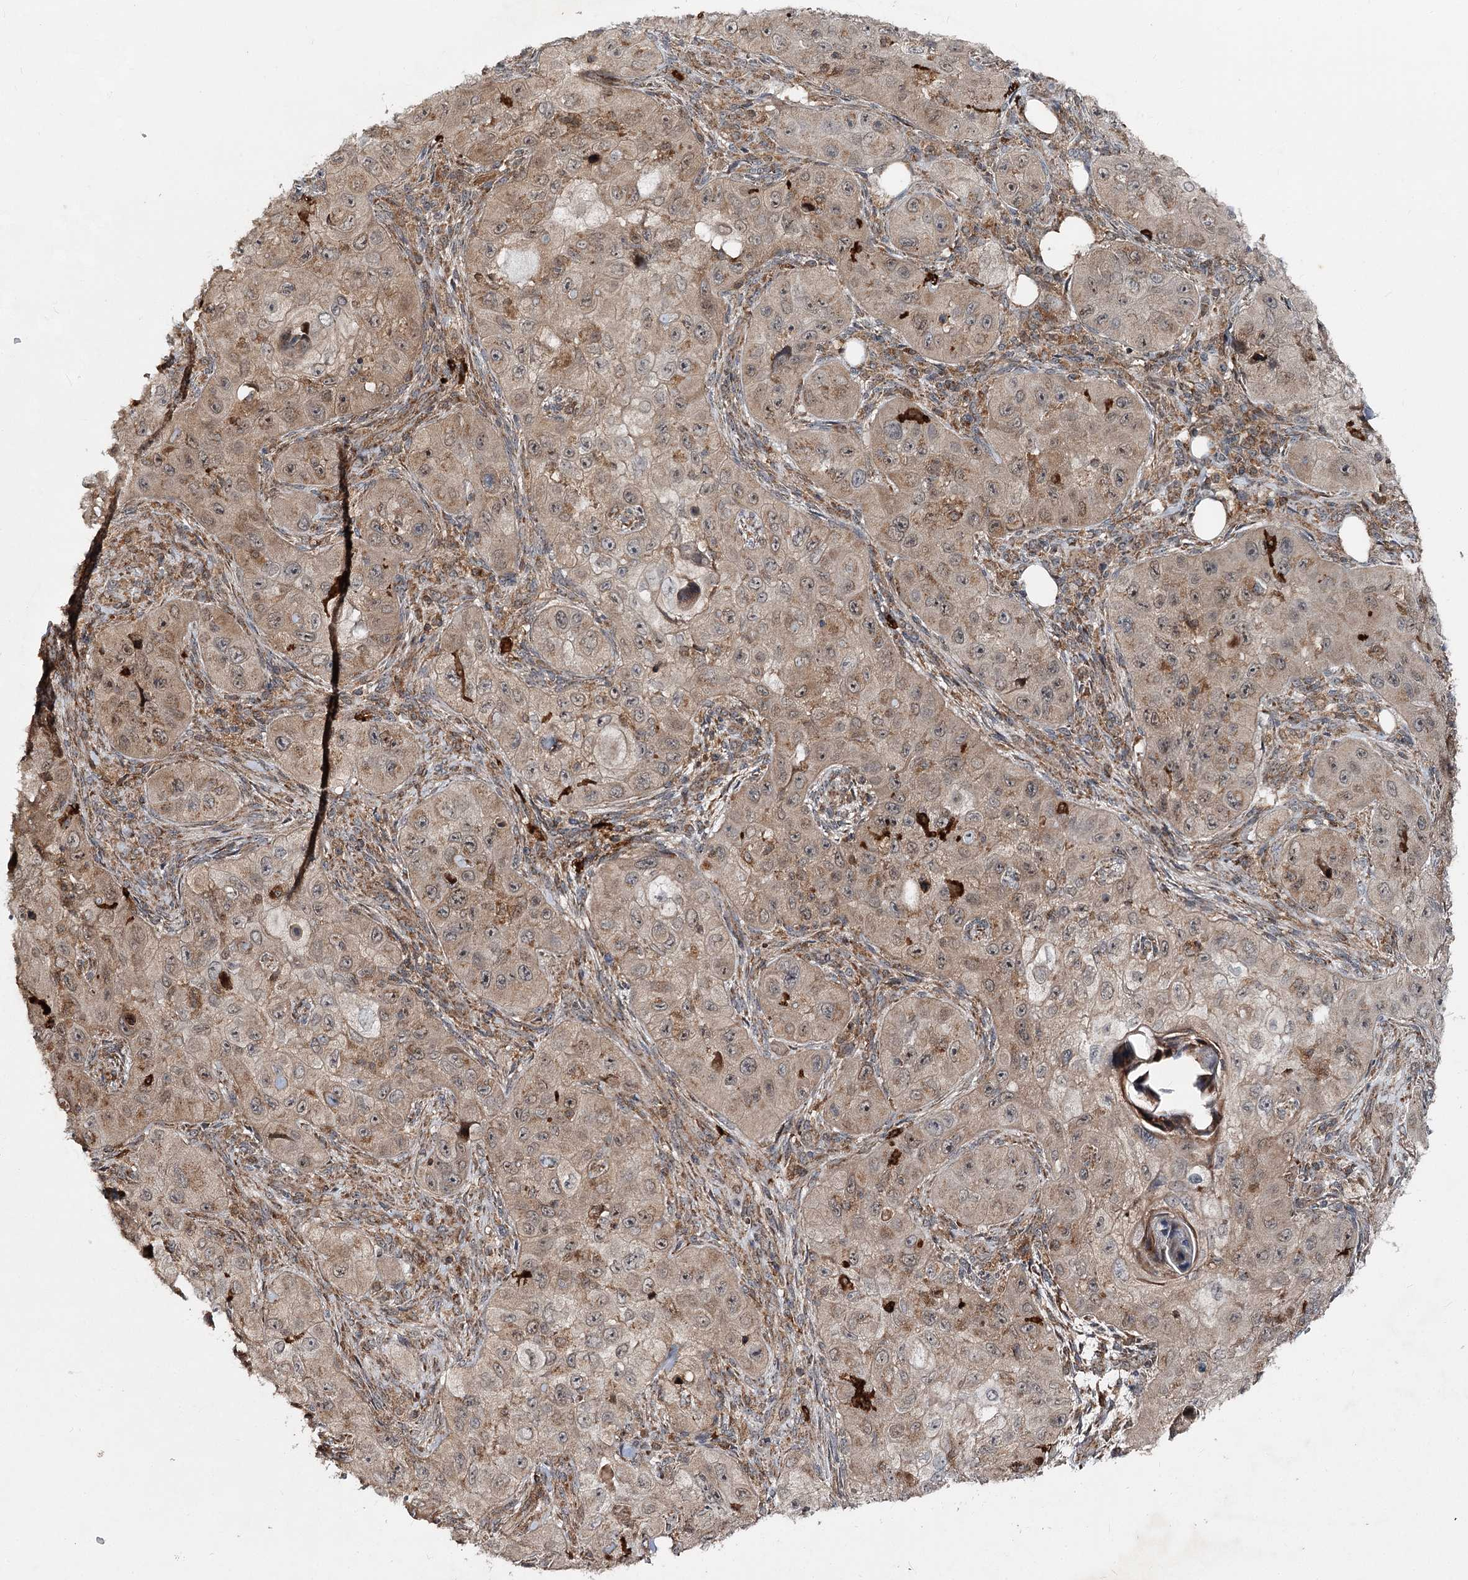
{"staining": {"intensity": "weak", "quantity": ">75%", "location": "cytoplasmic/membranous"}, "tissue": "skin cancer", "cell_type": "Tumor cells", "image_type": "cancer", "snomed": [{"axis": "morphology", "description": "Squamous cell carcinoma, NOS"}, {"axis": "topography", "description": "Skin"}, {"axis": "topography", "description": "Subcutis"}], "caption": "Protein staining of skin cancer (squamous cell carcinoma) tissue reveals weak cytoplasmic/membranous expression in about >75% of tumor cells. Nuclei are stained in blue.", "gene": "MINDY3", "patient": {"sex": "male", "age": 73}}